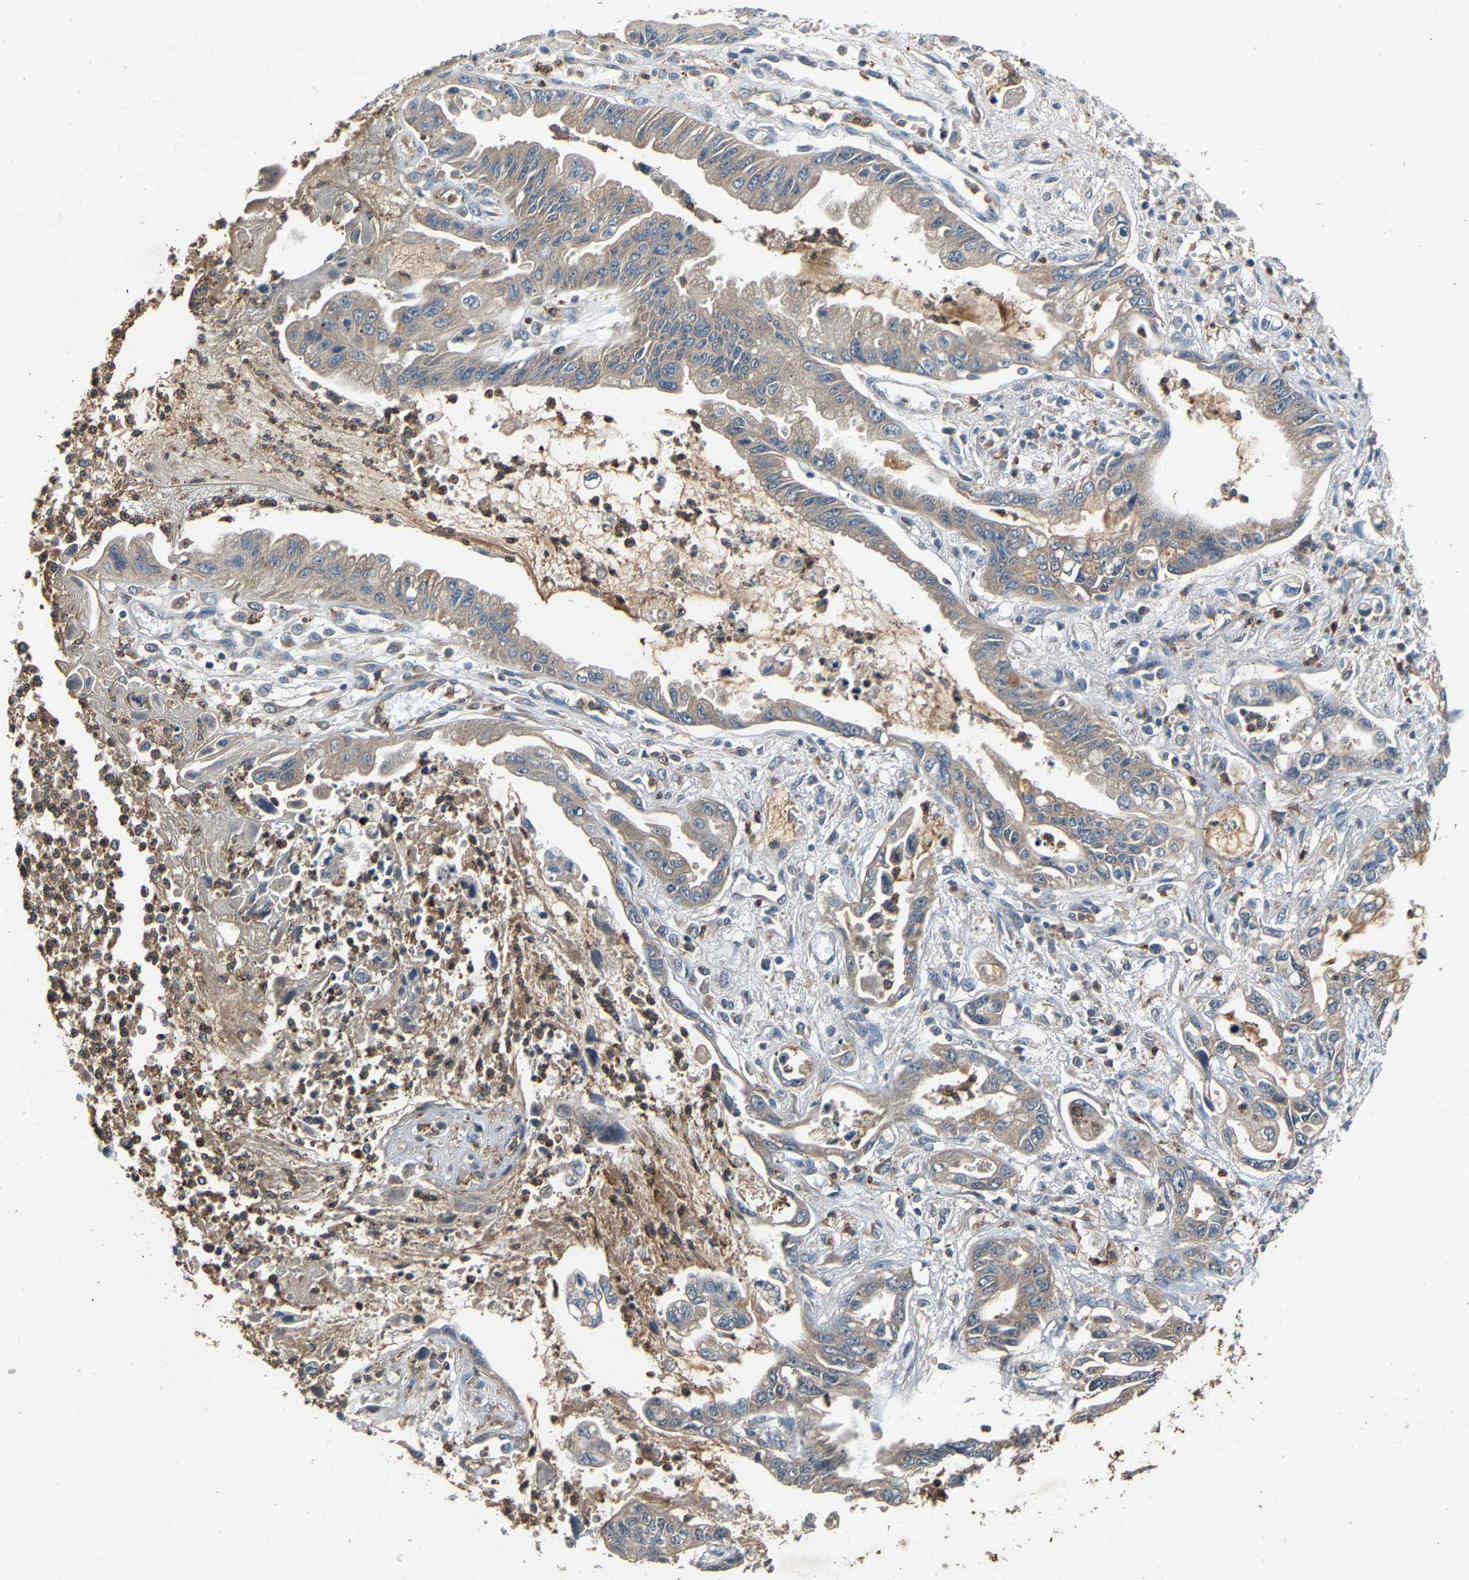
{"staining": {"intensity": "negative", "quantity": "none", "location": "none"}, "tissue": "pancreatic cancer", "cell_type": "Tumor cells", "image_type": "cancer", "snomed": [{"axis": "morphology", "description": "Adenocarcinoma, NOS"}, {"axis": "topography", "description": "Pancreas"}], "caption": "A micrograph of pancreatic cancer (adenocarcinoma) stained for a protein reveals no brown staining in tumor cells.", "gene": "PPID", "patient": {"sex": "male", "age": 56}}